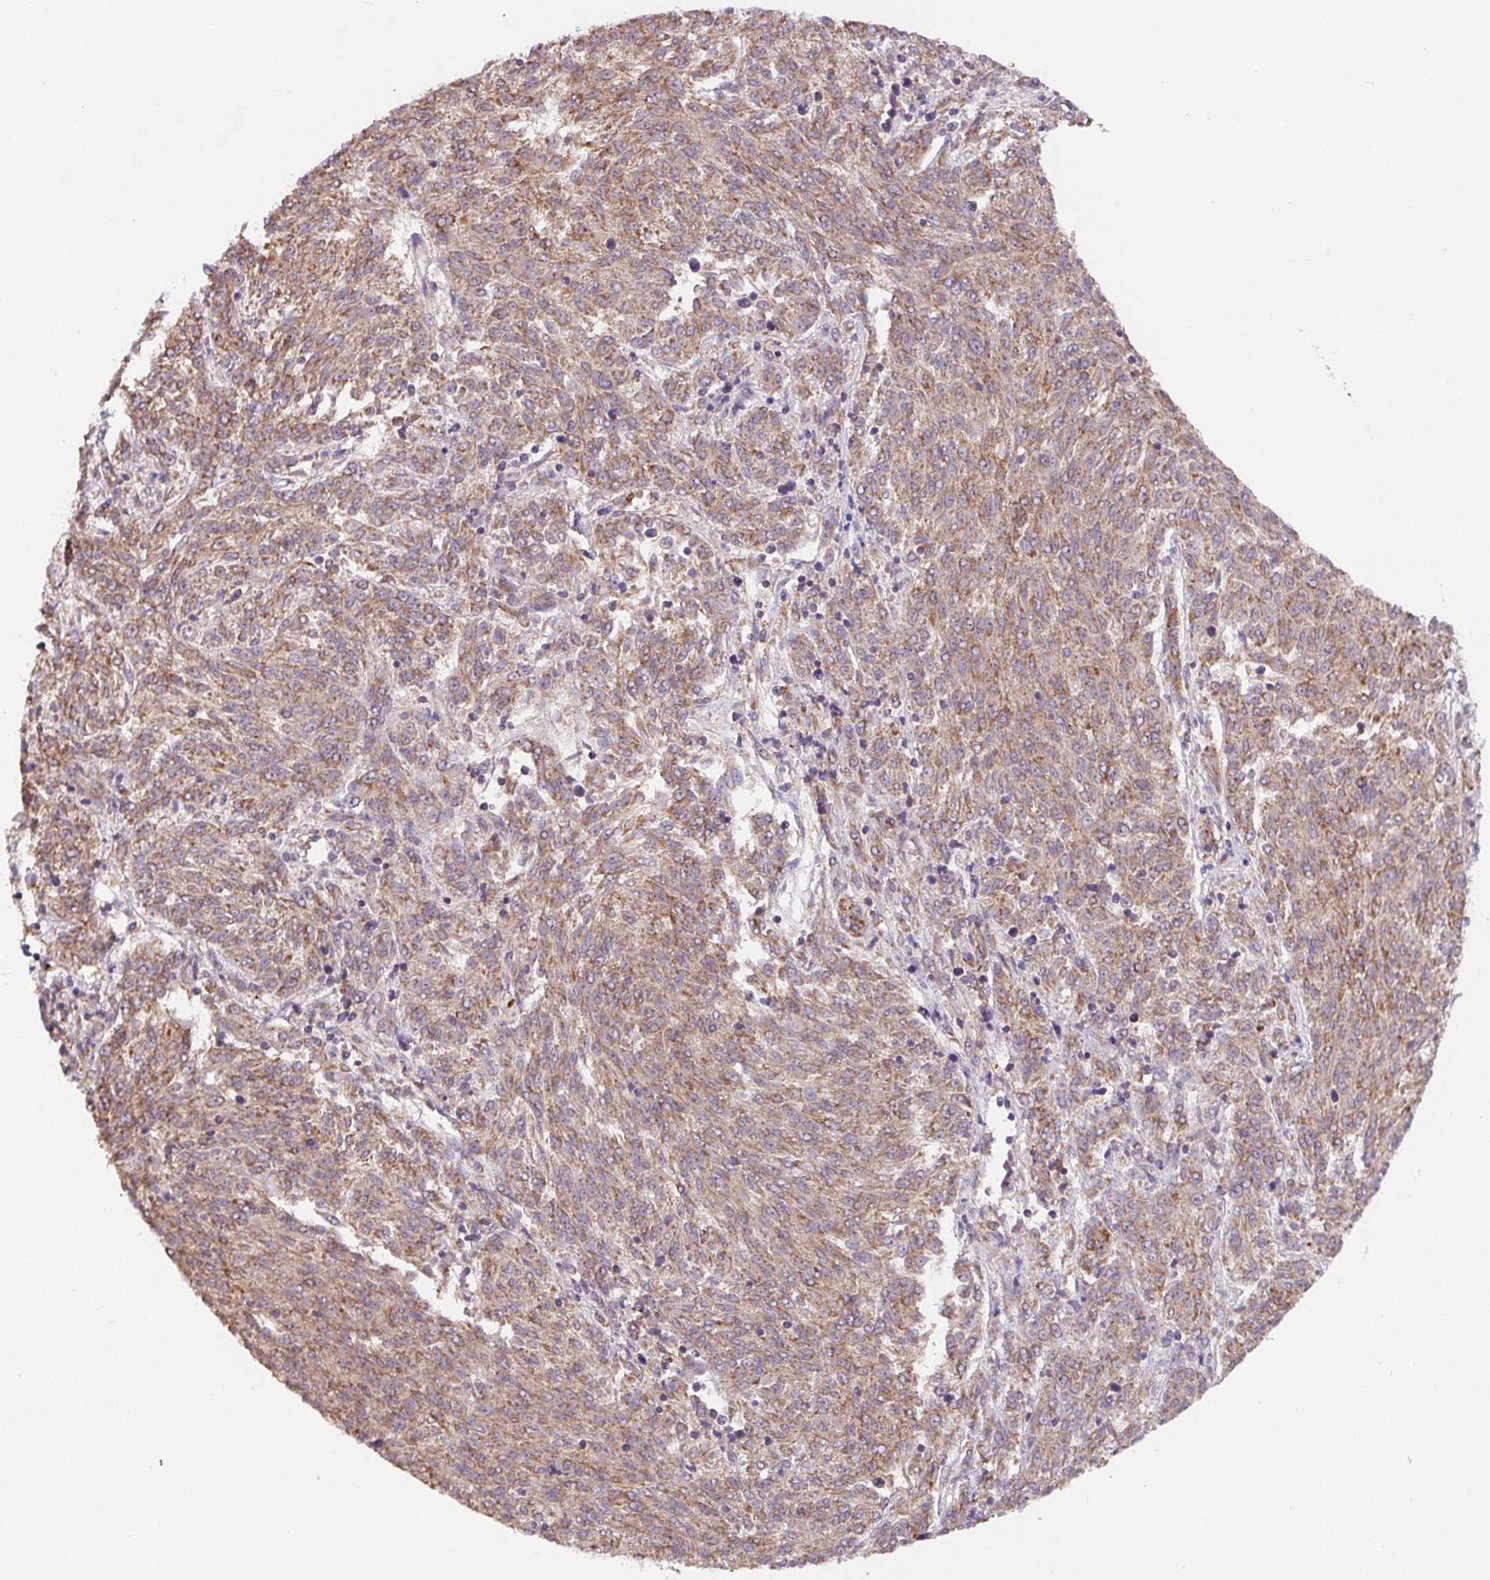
{"staining": {"intensity": "moderate", "quantity": ">75%", "location": "cytoplasmic/membranous"}, "tissue": "melanoma", "cell_type": "Tumor cells", "image_type": "cancer", "snomed": [{"axis": "morphology", "description": "Malignant melanoma, NOS"}, {"axis": "topography", "description": "Skin"}], "caption": "This is an image of immunohistochemistry staining of malignant melanoma, which shows moderate staining in the cytoplasmic/membranous of tumor cells.", "gene": "MT-CO2", "patient": {"sex": "female", "age": 72}}